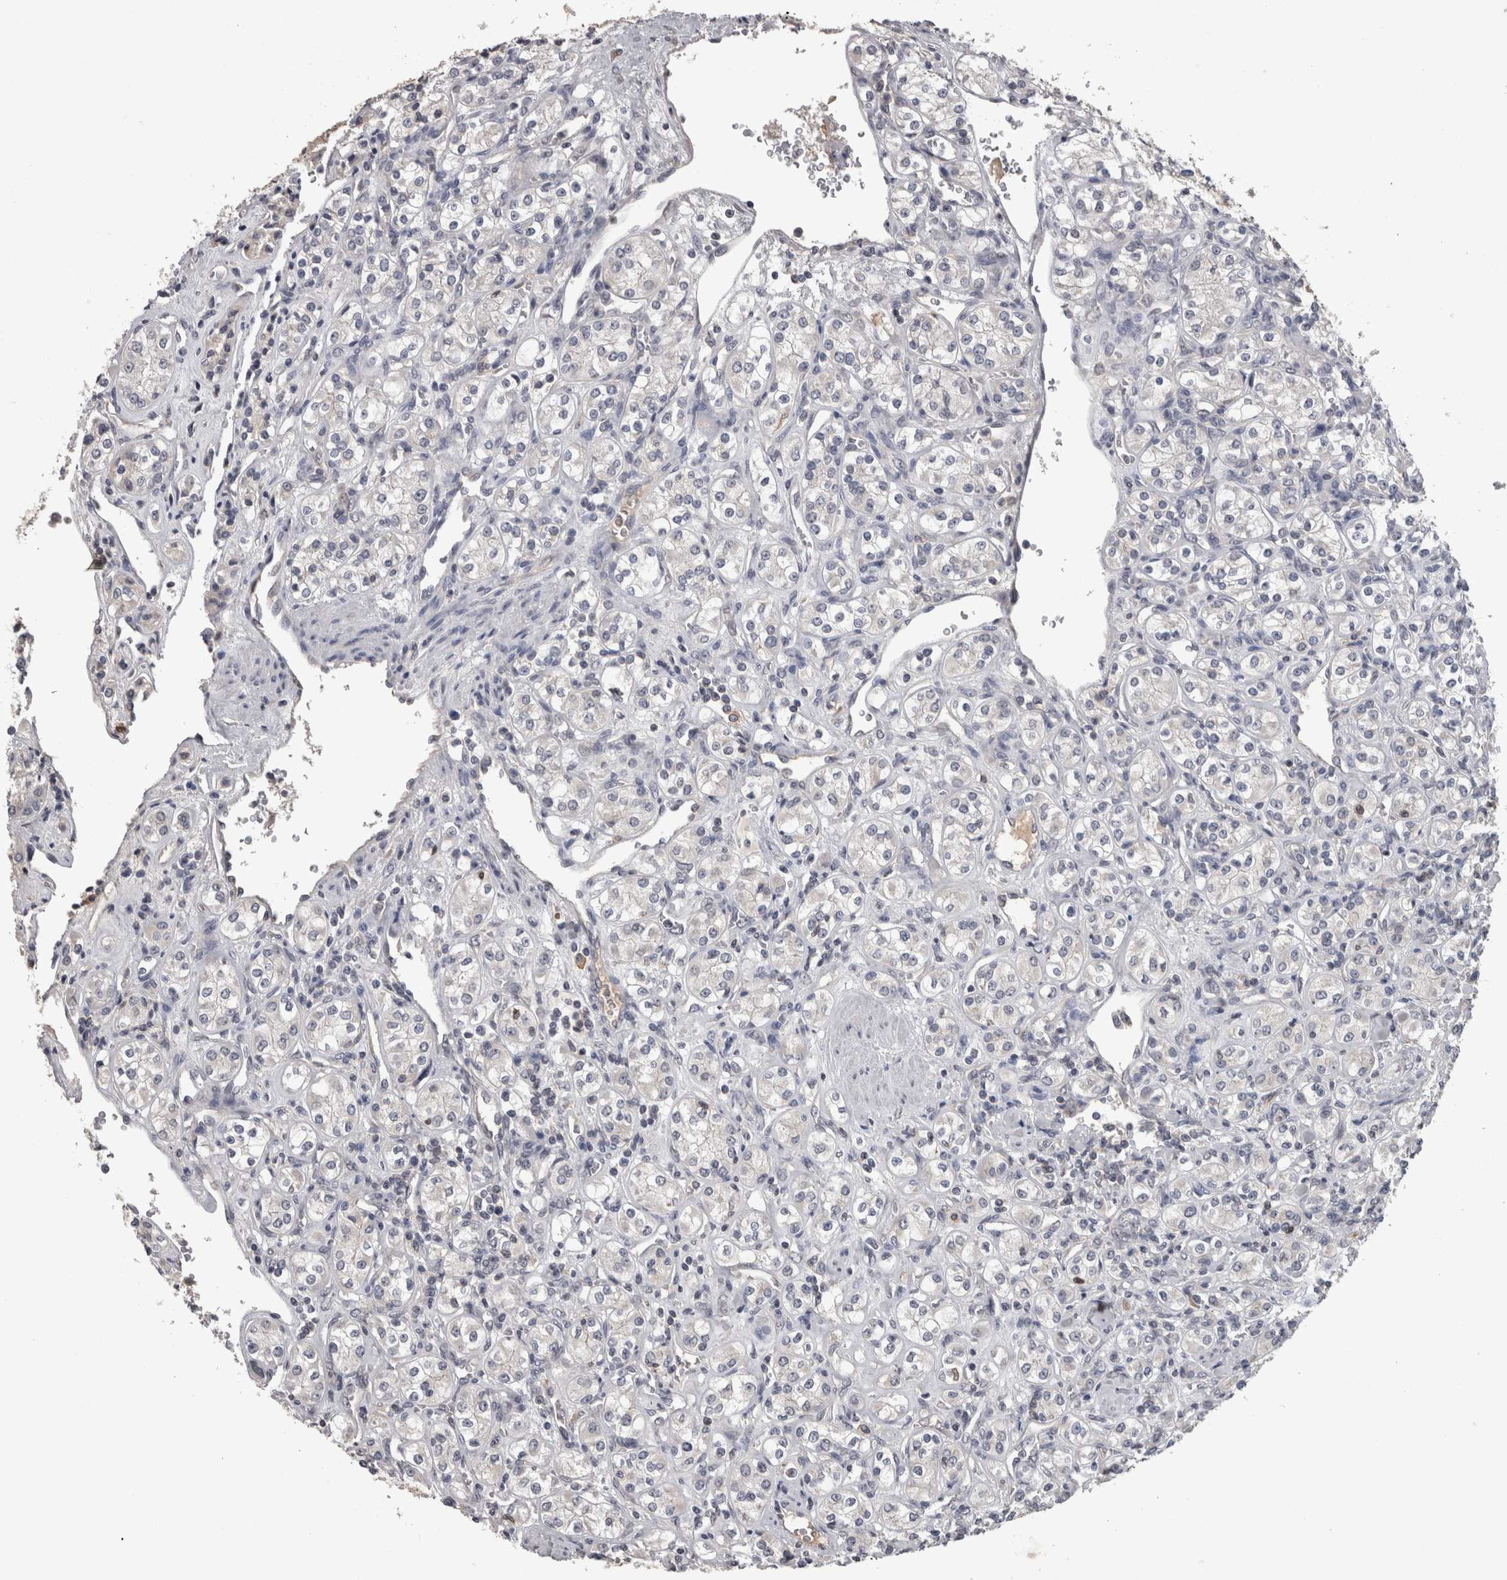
{"staining": {"intensity": "negative", "quantity": "none", "location": "none"}, "tissue": "renal cancer", "cell_type": "Tumor cells", "image_type": "cancer", "snomed": [{"axis": "morphology", "description": "Adenocarcinoma, NOS"}, {"axis": "topography", "description": "Kidney"}], "caption": "Human renal cancer (adenocarcinoma) stained for a protein using immunohistochemistry (IHC) shows no positivity in tumor cells.", "gene": "PON3", "patient": {"sex": "male", "age": 77}}